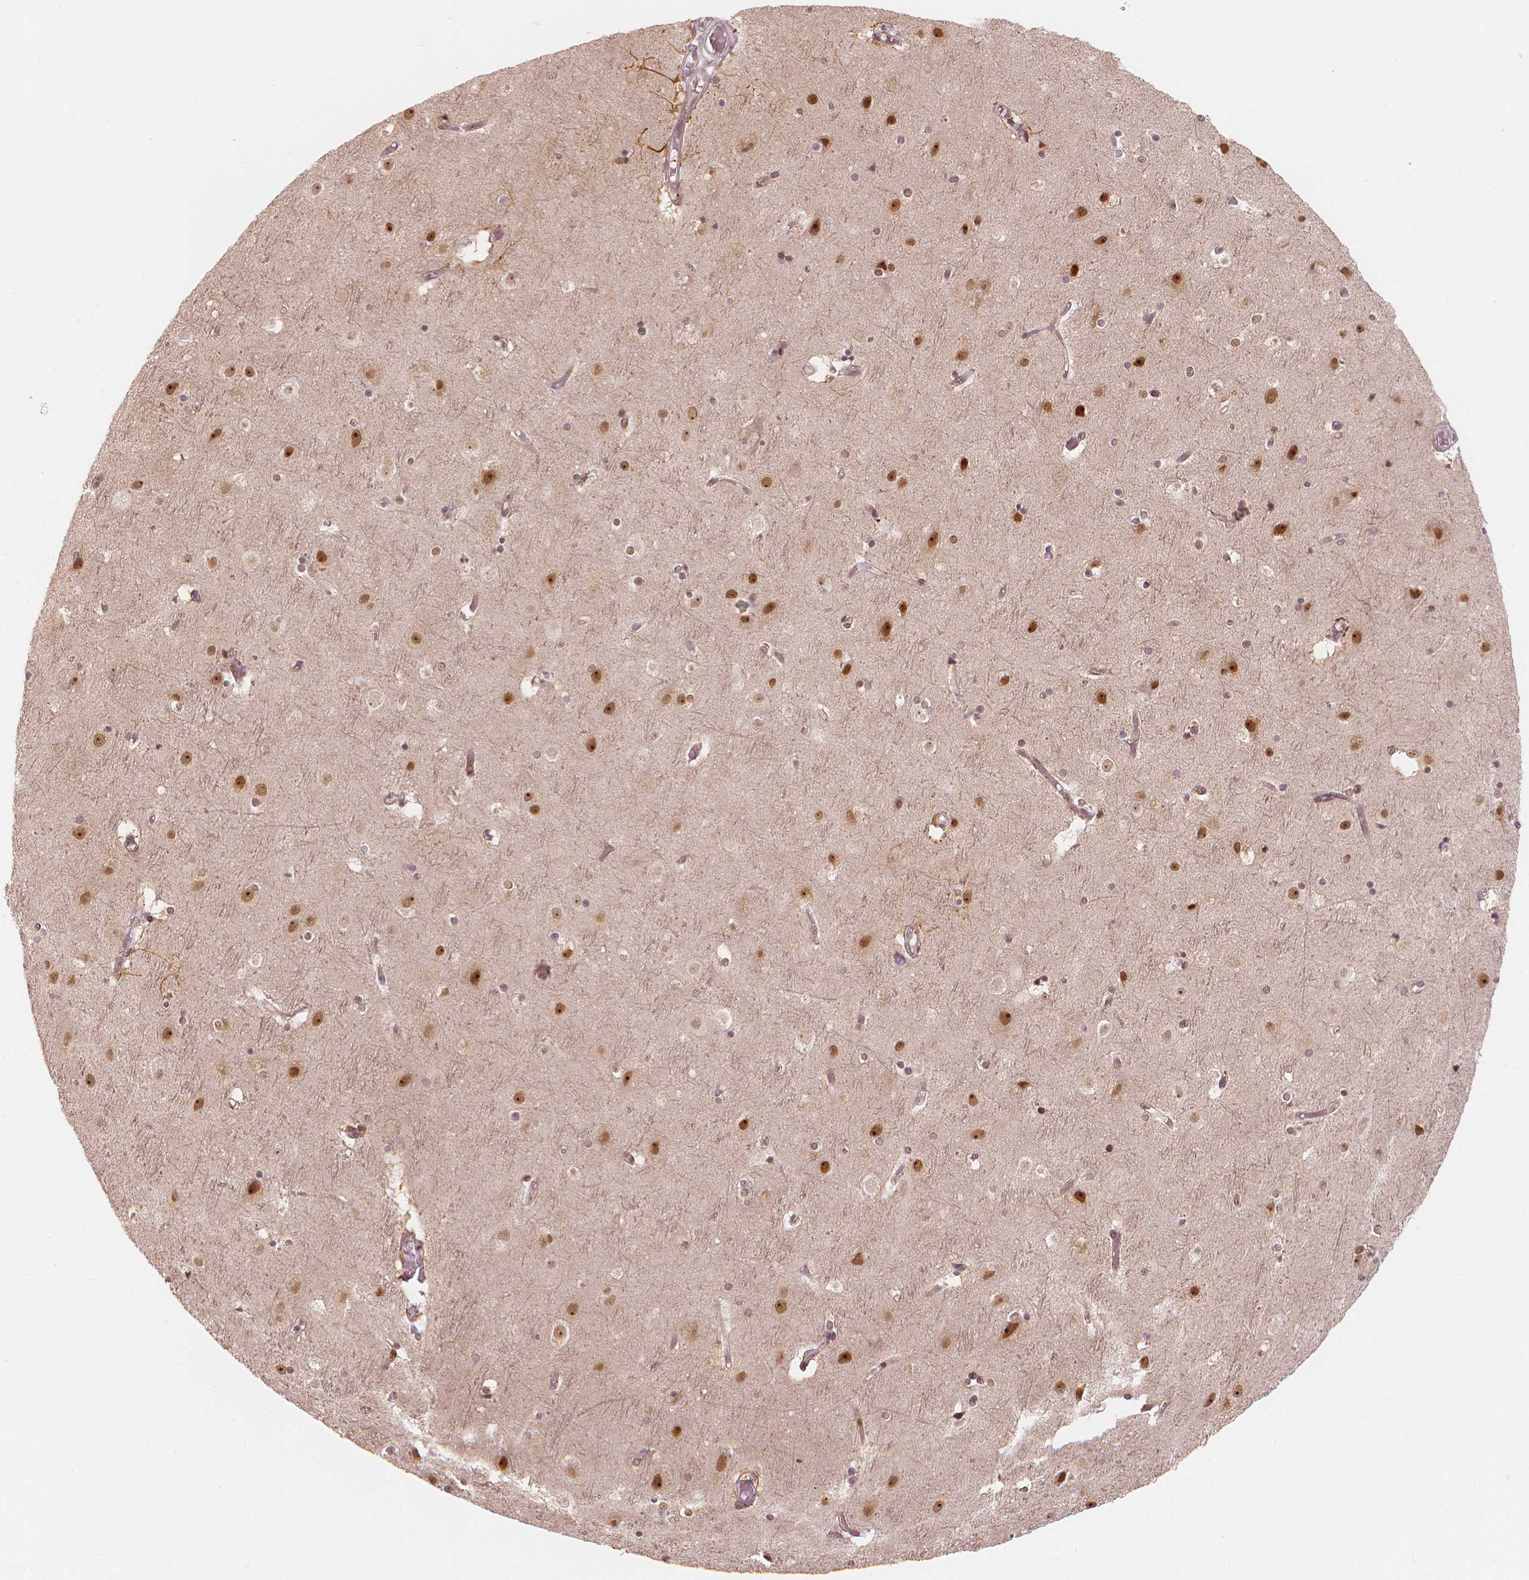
{"staining": {"intensity": "moderate", "quantity": "<25%", "location": "nuclear"}, "tissue": "cerebral cortex", "cell_type": "Endothelial cells", "image_type": "normal", "snomed": [{"axis": "morphology", "description": "Normal tissue, NOS"}, {"axis": "topography", "description": "Cerebral cortex"}], "caption": "IHC photomicrograph of benign human cerebral cortex stained for a protein (brown), which displays low levels of moderate nuclear expression in approximately <25% of endothelial cells.", "gene": "NSD2", "patient": {"sex": "female", "age": 52}}